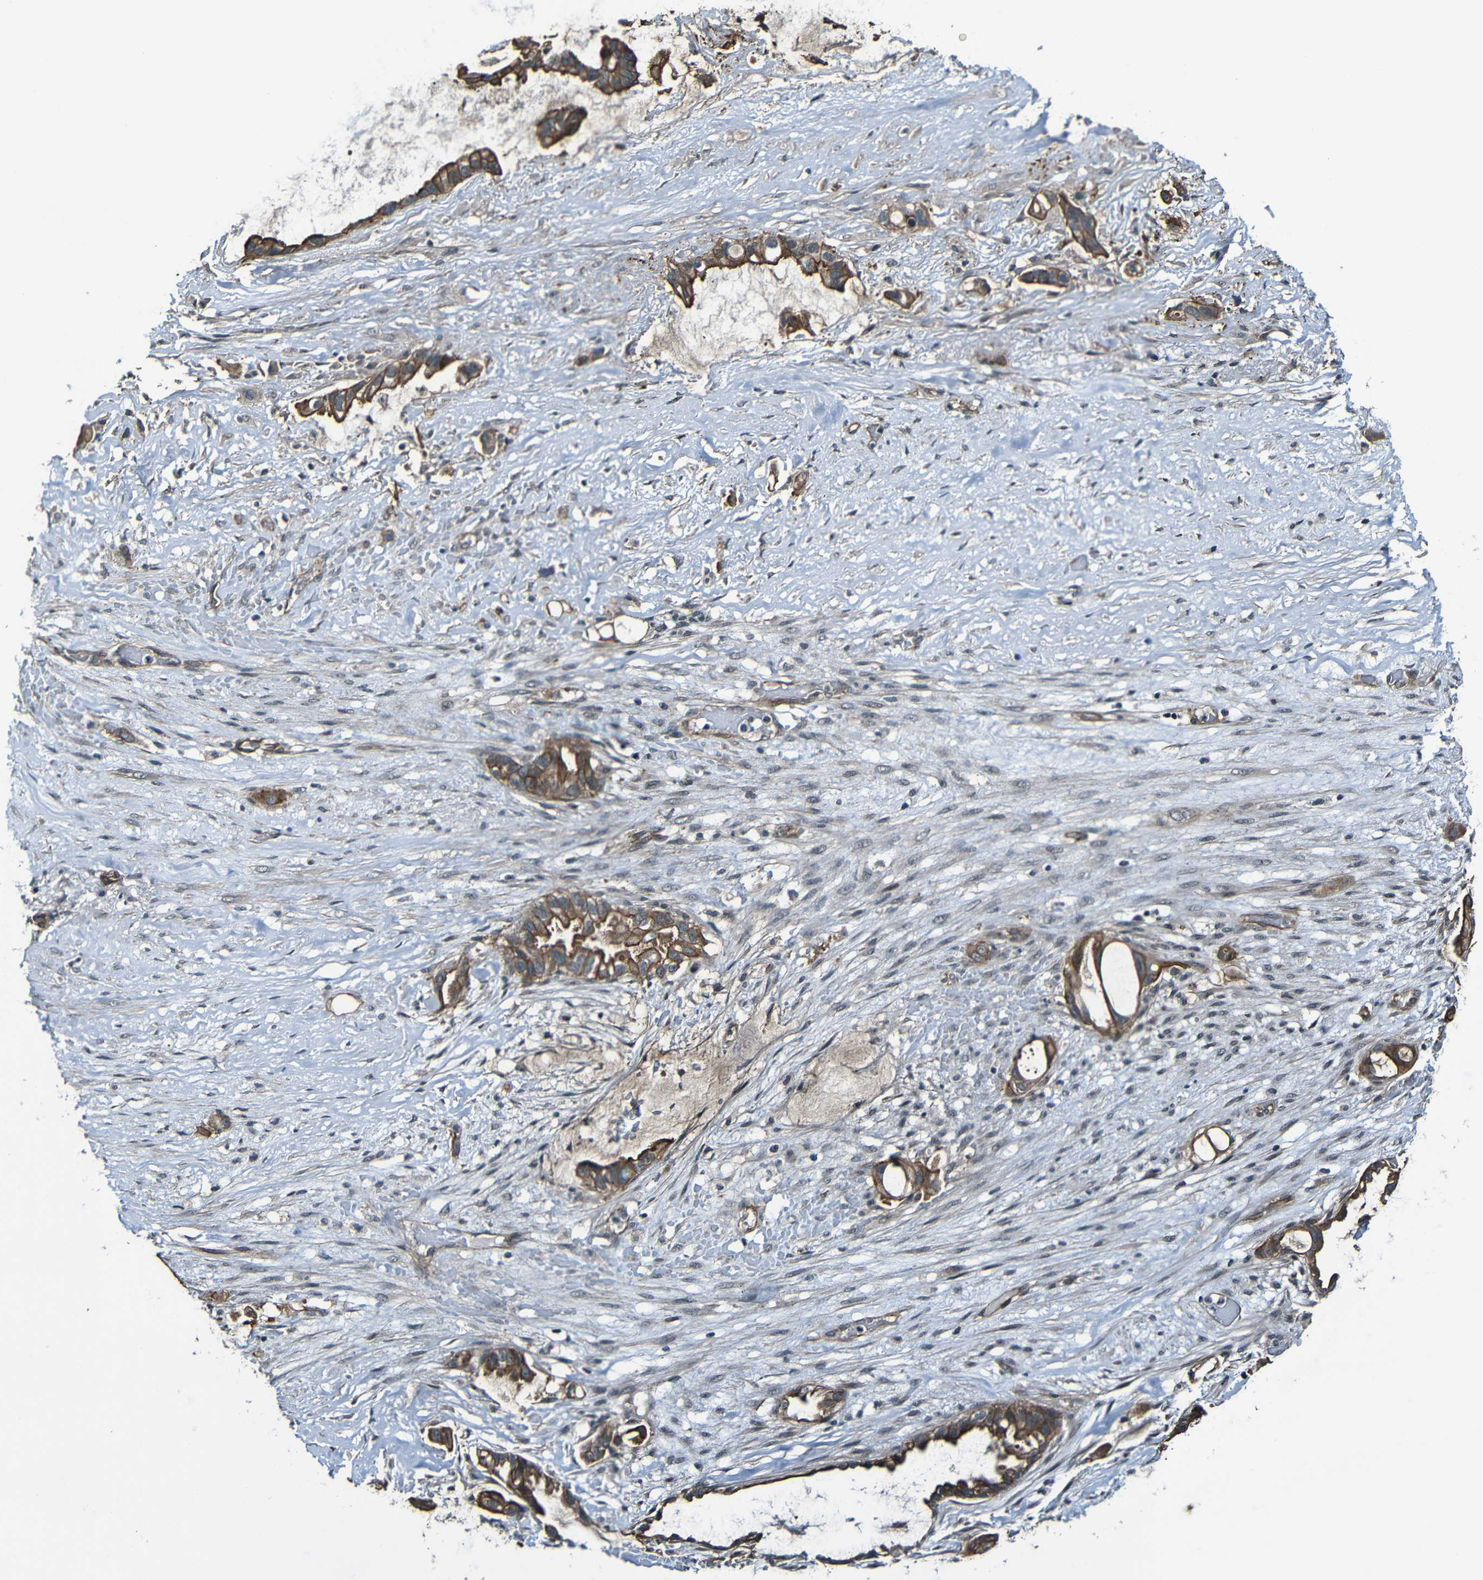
{"staining": {"intensity": "moderate", "quantity": ">75%", "location": "cytoplasmic/membranous"}, "tissue": "liver cancer", "cell_type": "Tumor cells", "image_type": "cancer", "snomed": [{"axis": "morphology", "description": "Cholangiocarcinoma"}, {"axis": "topography", "description": "Liver"}], "caption": "This micrograph exhibits IHC staining of human liver cancer (cholangiocarcinoma), with medium moderate cytoplasmic/membranous positivity in about >75% of tumor cells.", "gene": "LGR5", "patient": {"sex": "female", "age": 65}}